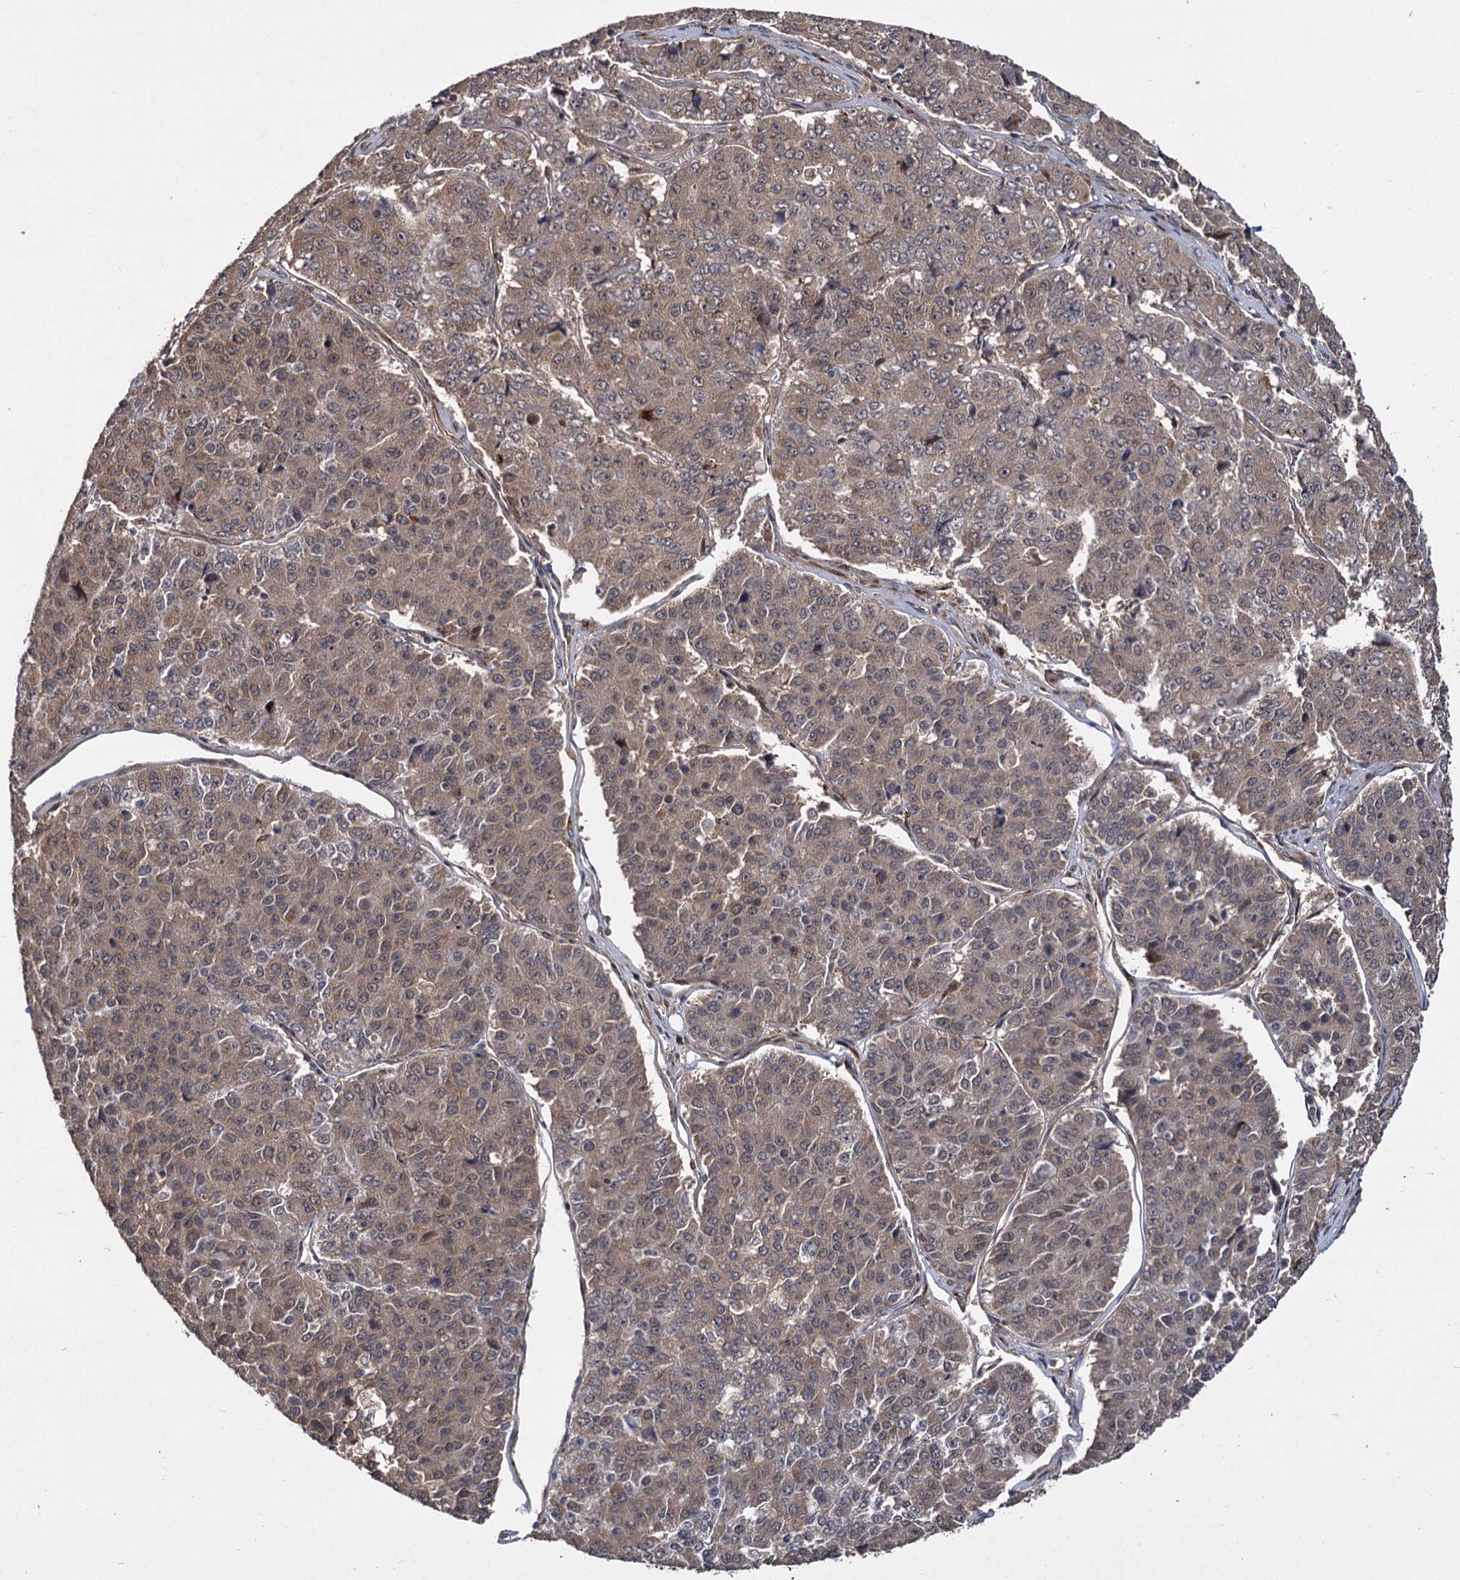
{"staining": {"intensity": "weak", "quantity": ">75%", "location": "cytoplasmic/membranous"}, "tissue": "pancreatic cancer", "cell_type": "Tumor cells", "image_type": "cancer", "snomed": [{"axis": "morphology", "description": "Adenocarcinoma, NOS"}, {"axis": "topography", "description": "Pancreas"}], "caption": "Approximately >75% of tumor cells in human pancreatic cancer (adenocarcinoma) show weak cytoplasmic/membranous protein positivity as visualized by brown immunohistochemical staining.", "gene": "INPPL1", "patient": {"sex": "male", "age": 50}}